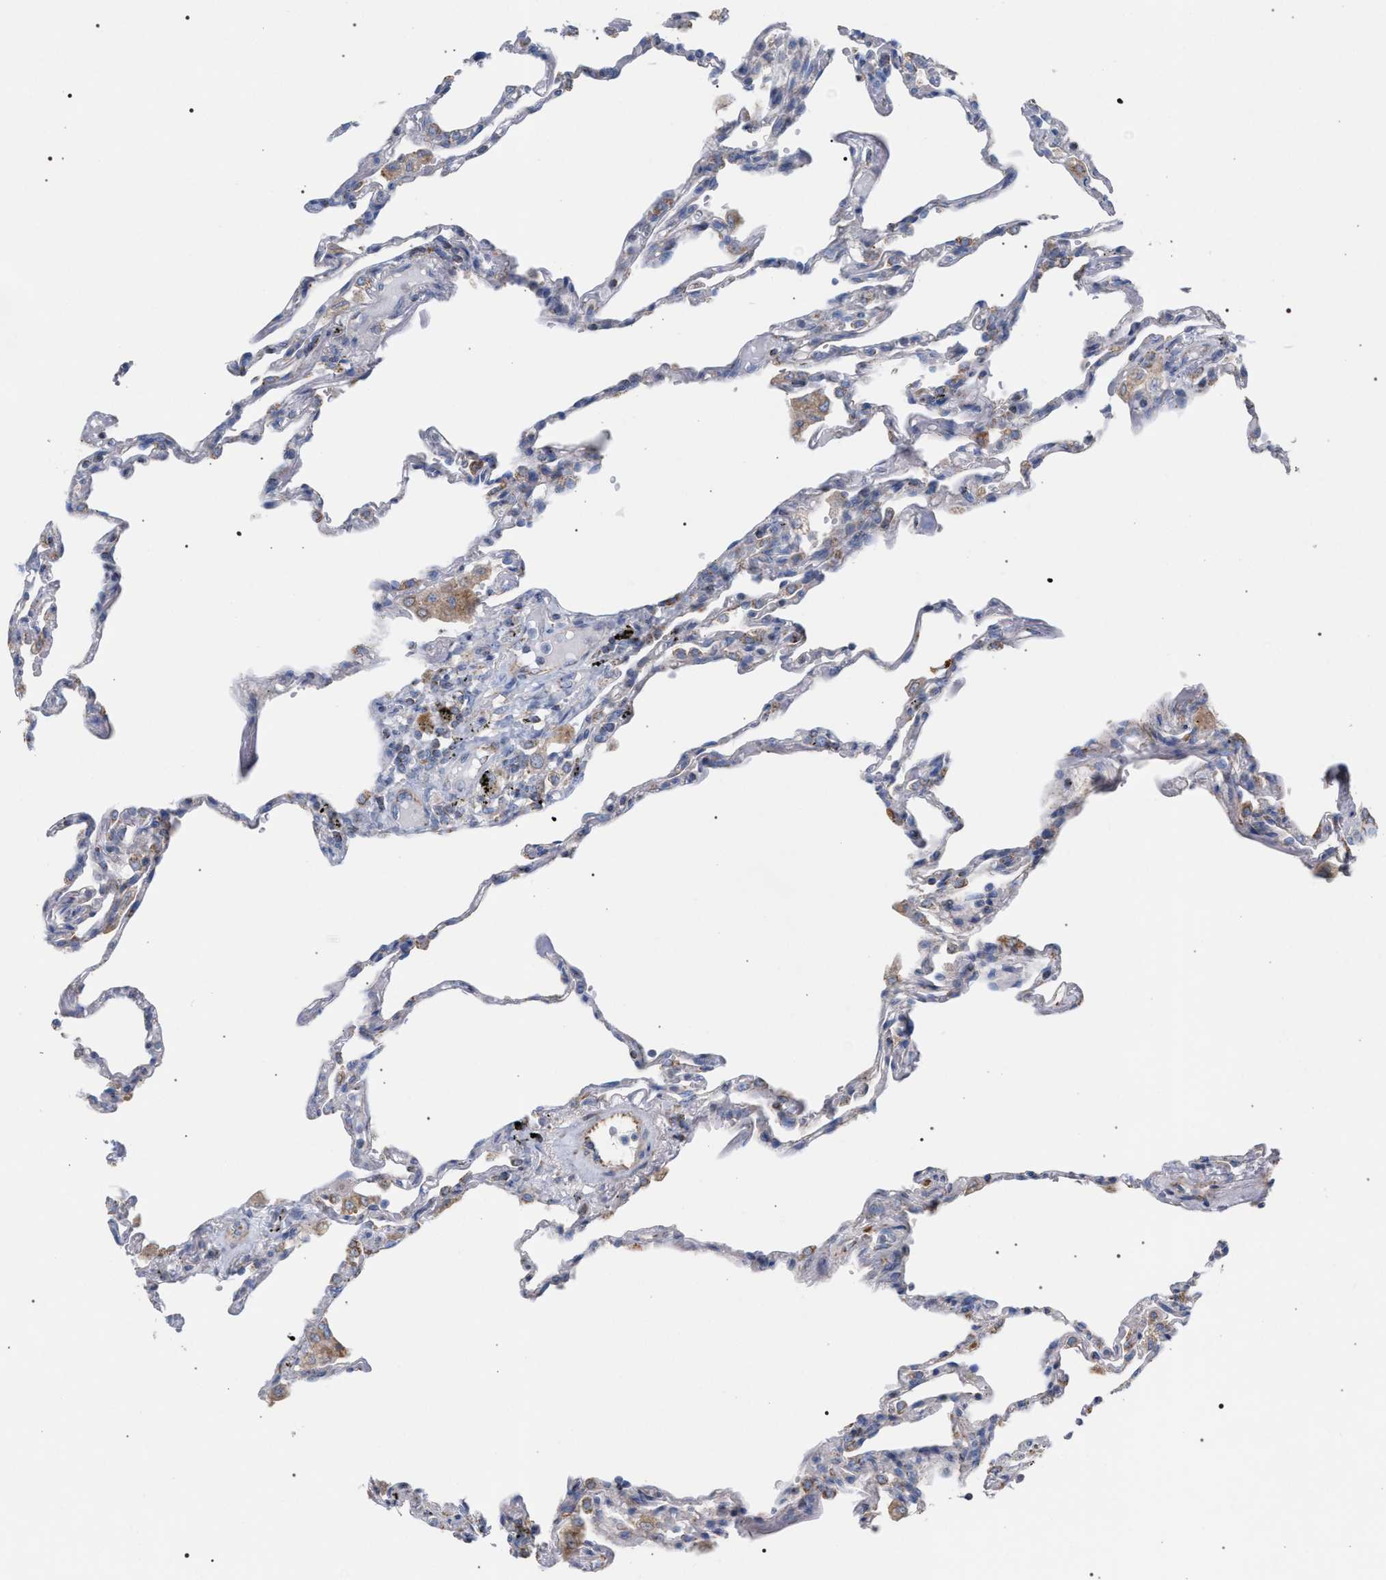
{"staining": {"intensity": "negative", "quantity": "none", "location": "none"}, "tissue": "lung", "cell_type": "Alveolar cells", "image_type": "normal", "snomed": [{"axis": "morphology", "description": "Normal tissue, NOS"}, {"axis": "topography", "description": "Lung"}], "caption": "IHC of normal human lung displays no staining in alveolar cells.", "gene": "ECI2", "patient": {"sex": "male", "age": 59}}